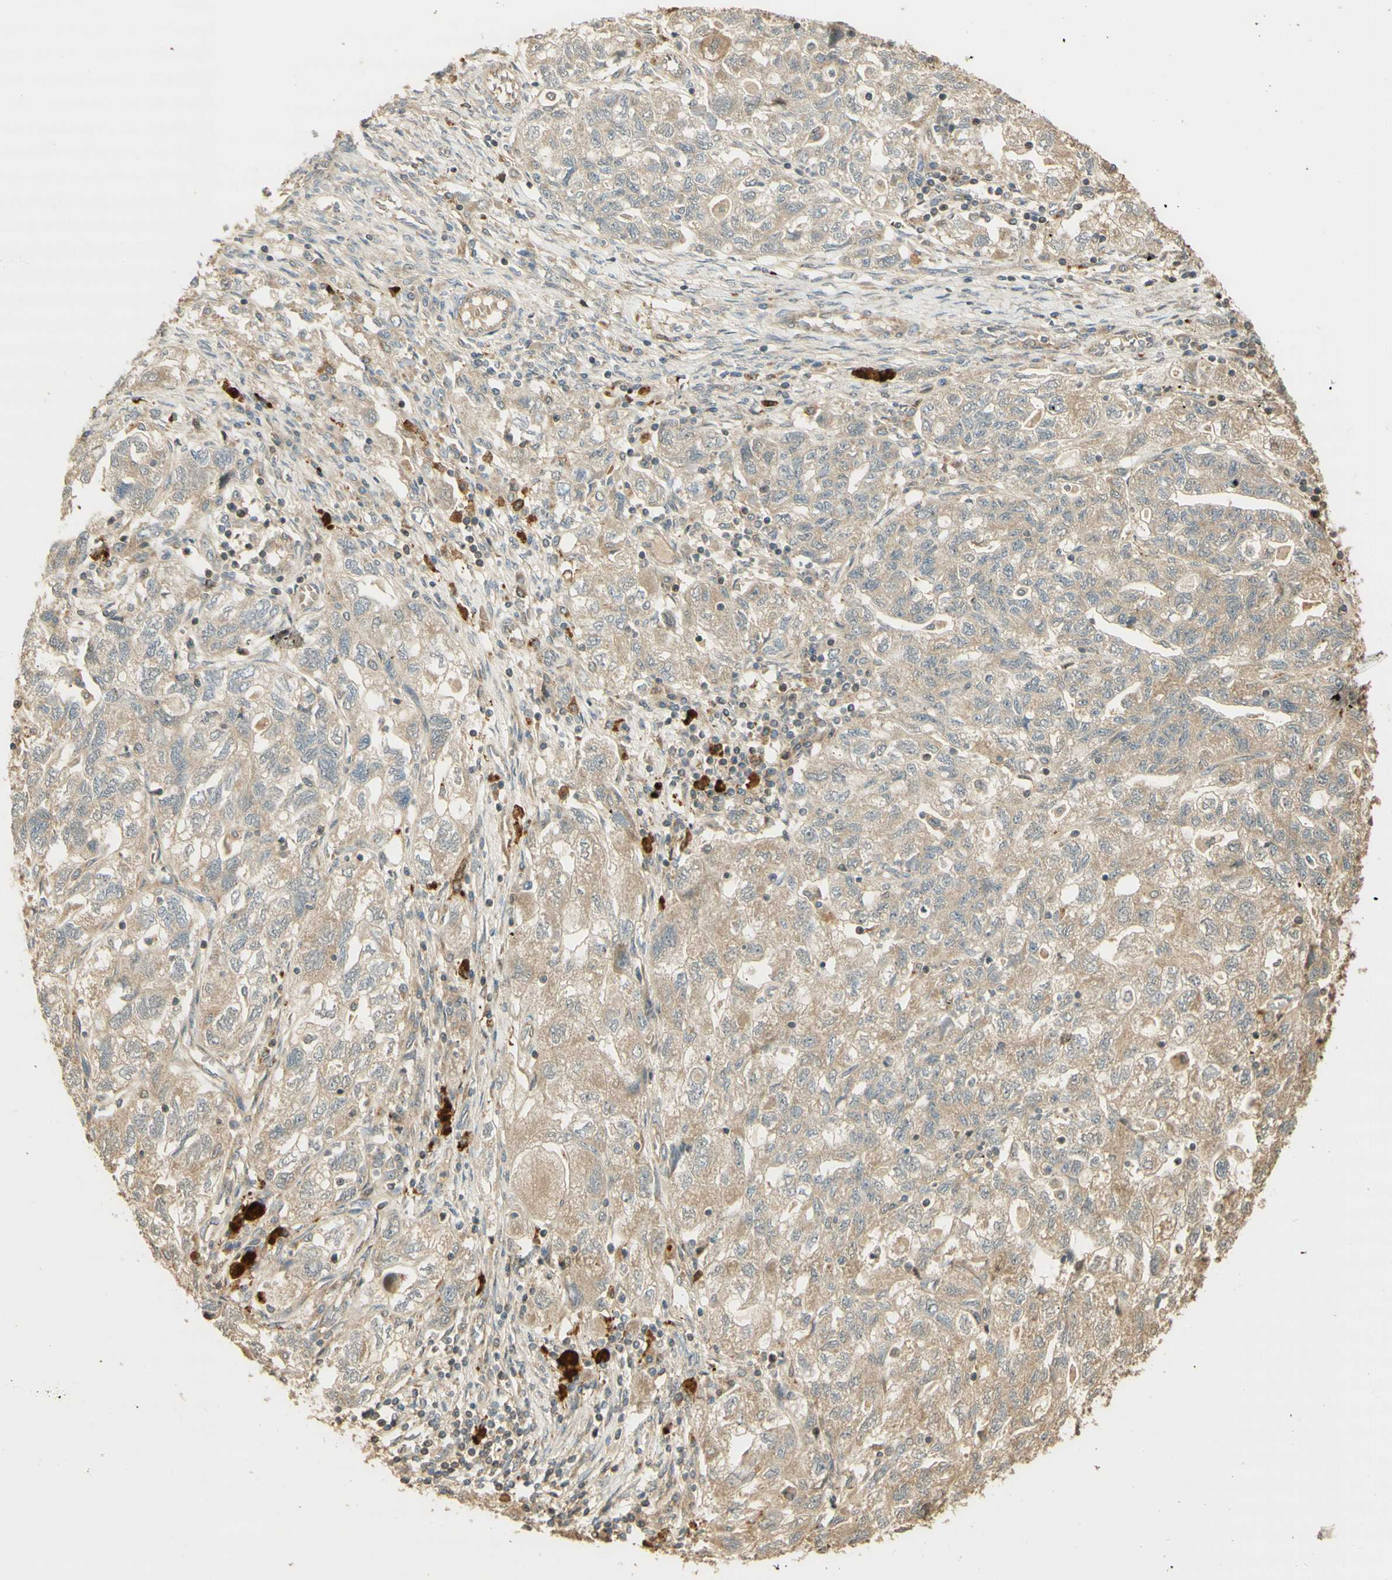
{"staining": {"intensity": "weak", "quantity": ">75%", "location": "cytoplasmic/membranous"}, "tissue": "ovarian cancer", "cell_type": "Tumor cells", "image_type": "cancer", "snomed": [{"axis": "morphology", "description": "Carcinoma, NOS"}, {"axis": "morphology", "description": "Cystadenocarcinoma, serous, NOS"}, {"axis": "topography", "description": "Ovary"}], "caption": "Serous cystadenocarcinoma (ovarian) stained with DAB immunohistochemistry shows low levels of weak cytoplasmic/membranous staining in about >75% of tumor cells.", "gene": "AGER", "patient": {"sex": "female", "age": 69}}